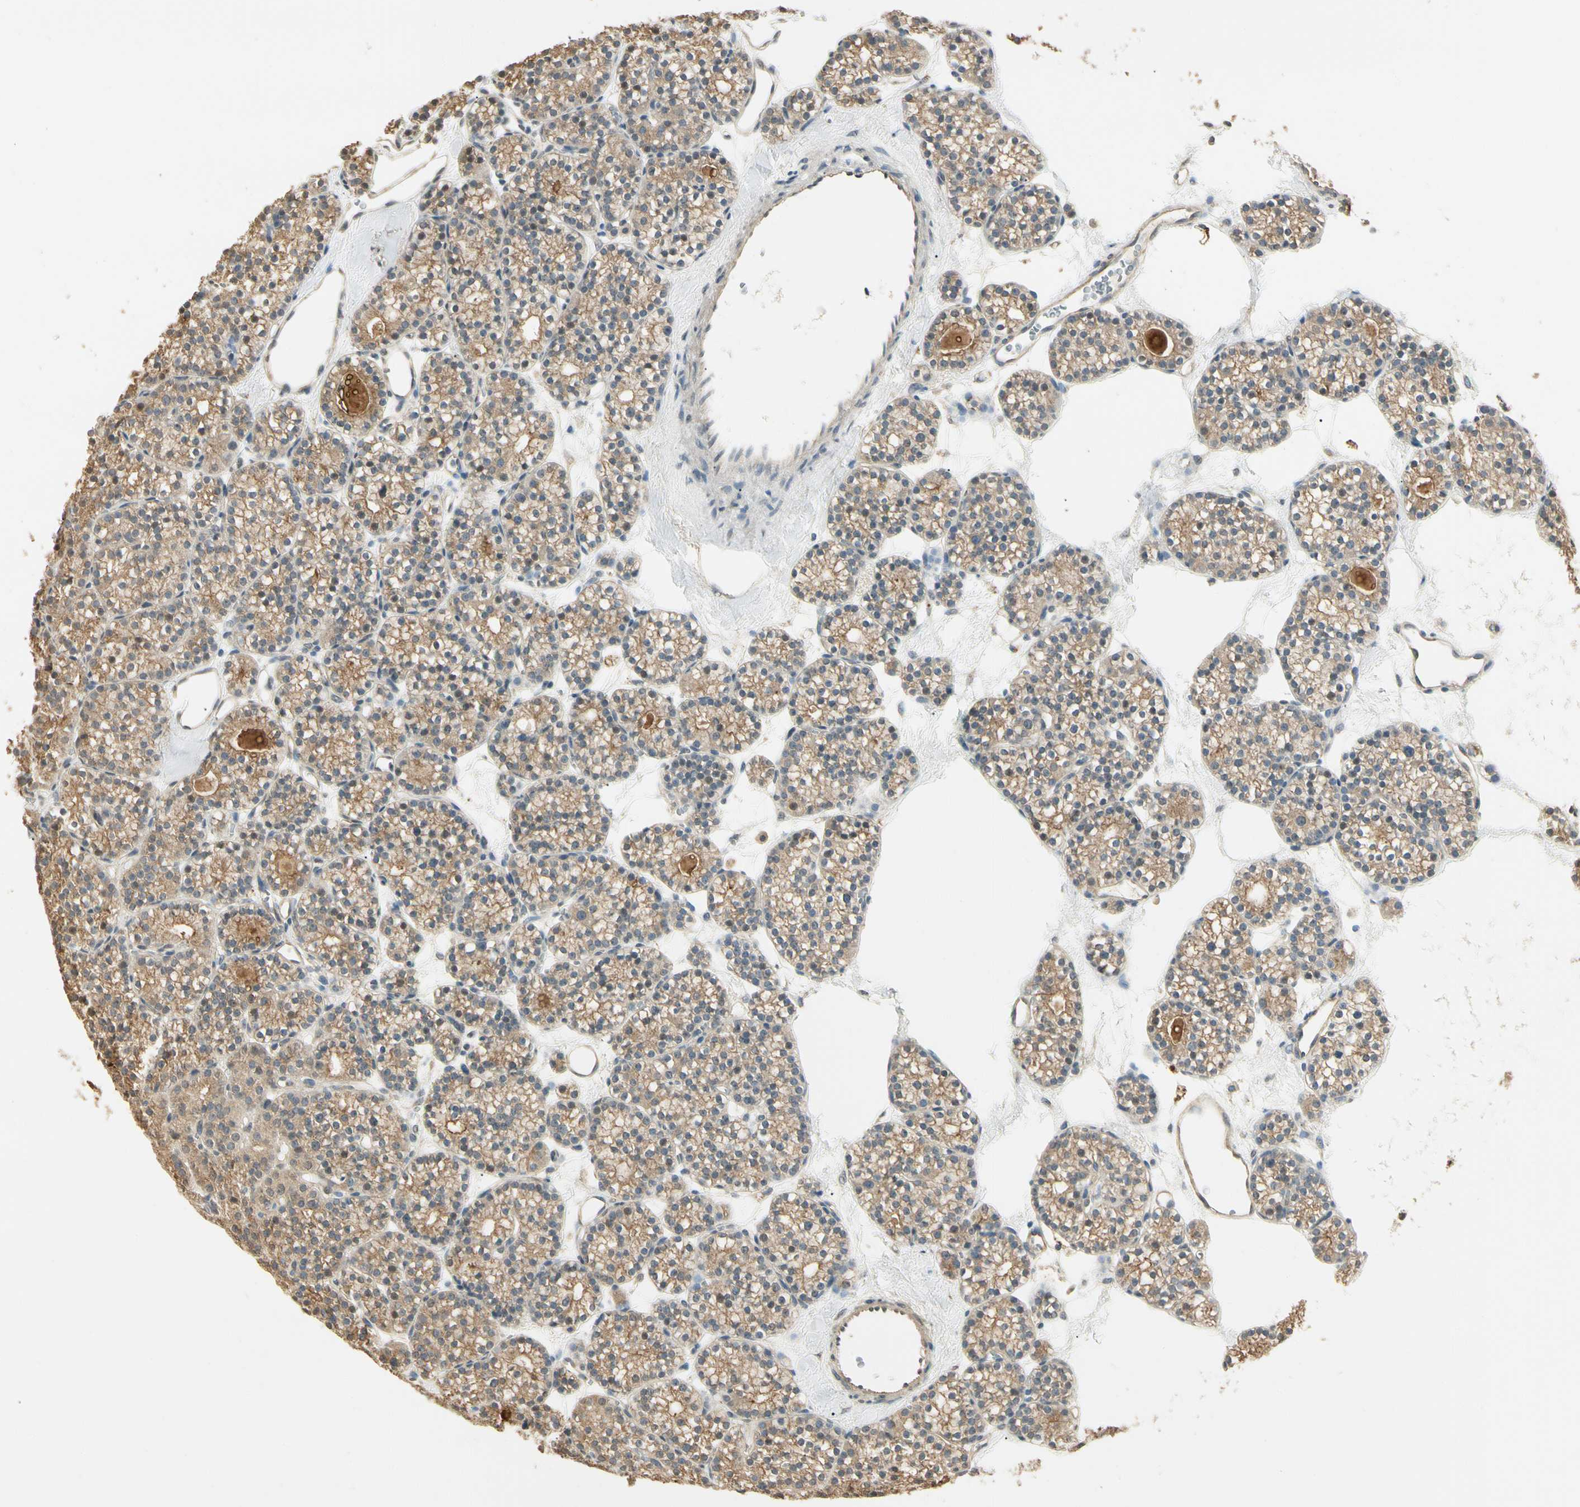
{"staining": {"intensity": "weak", "quantity": ">75%", "location": "cytoplasmic/membranous"}, "tissue": "parathyroid gland", "cell_type": "Glandular cells", "image_type": "normal", "snomed": [{"axis": "morphology", "description": "Normal tissue, NOS"}, {"axis": "topography", "description": "Parathyroid gland"}], "caption": "An image showing weak cytoplasmic/membranous positivity in about >75% of glandular cells in normal parathyroid gland, as visualized by brown immunohistochemical staining.", "gene": "SGCA", "patient": {"sex": "female", "age": 64}}